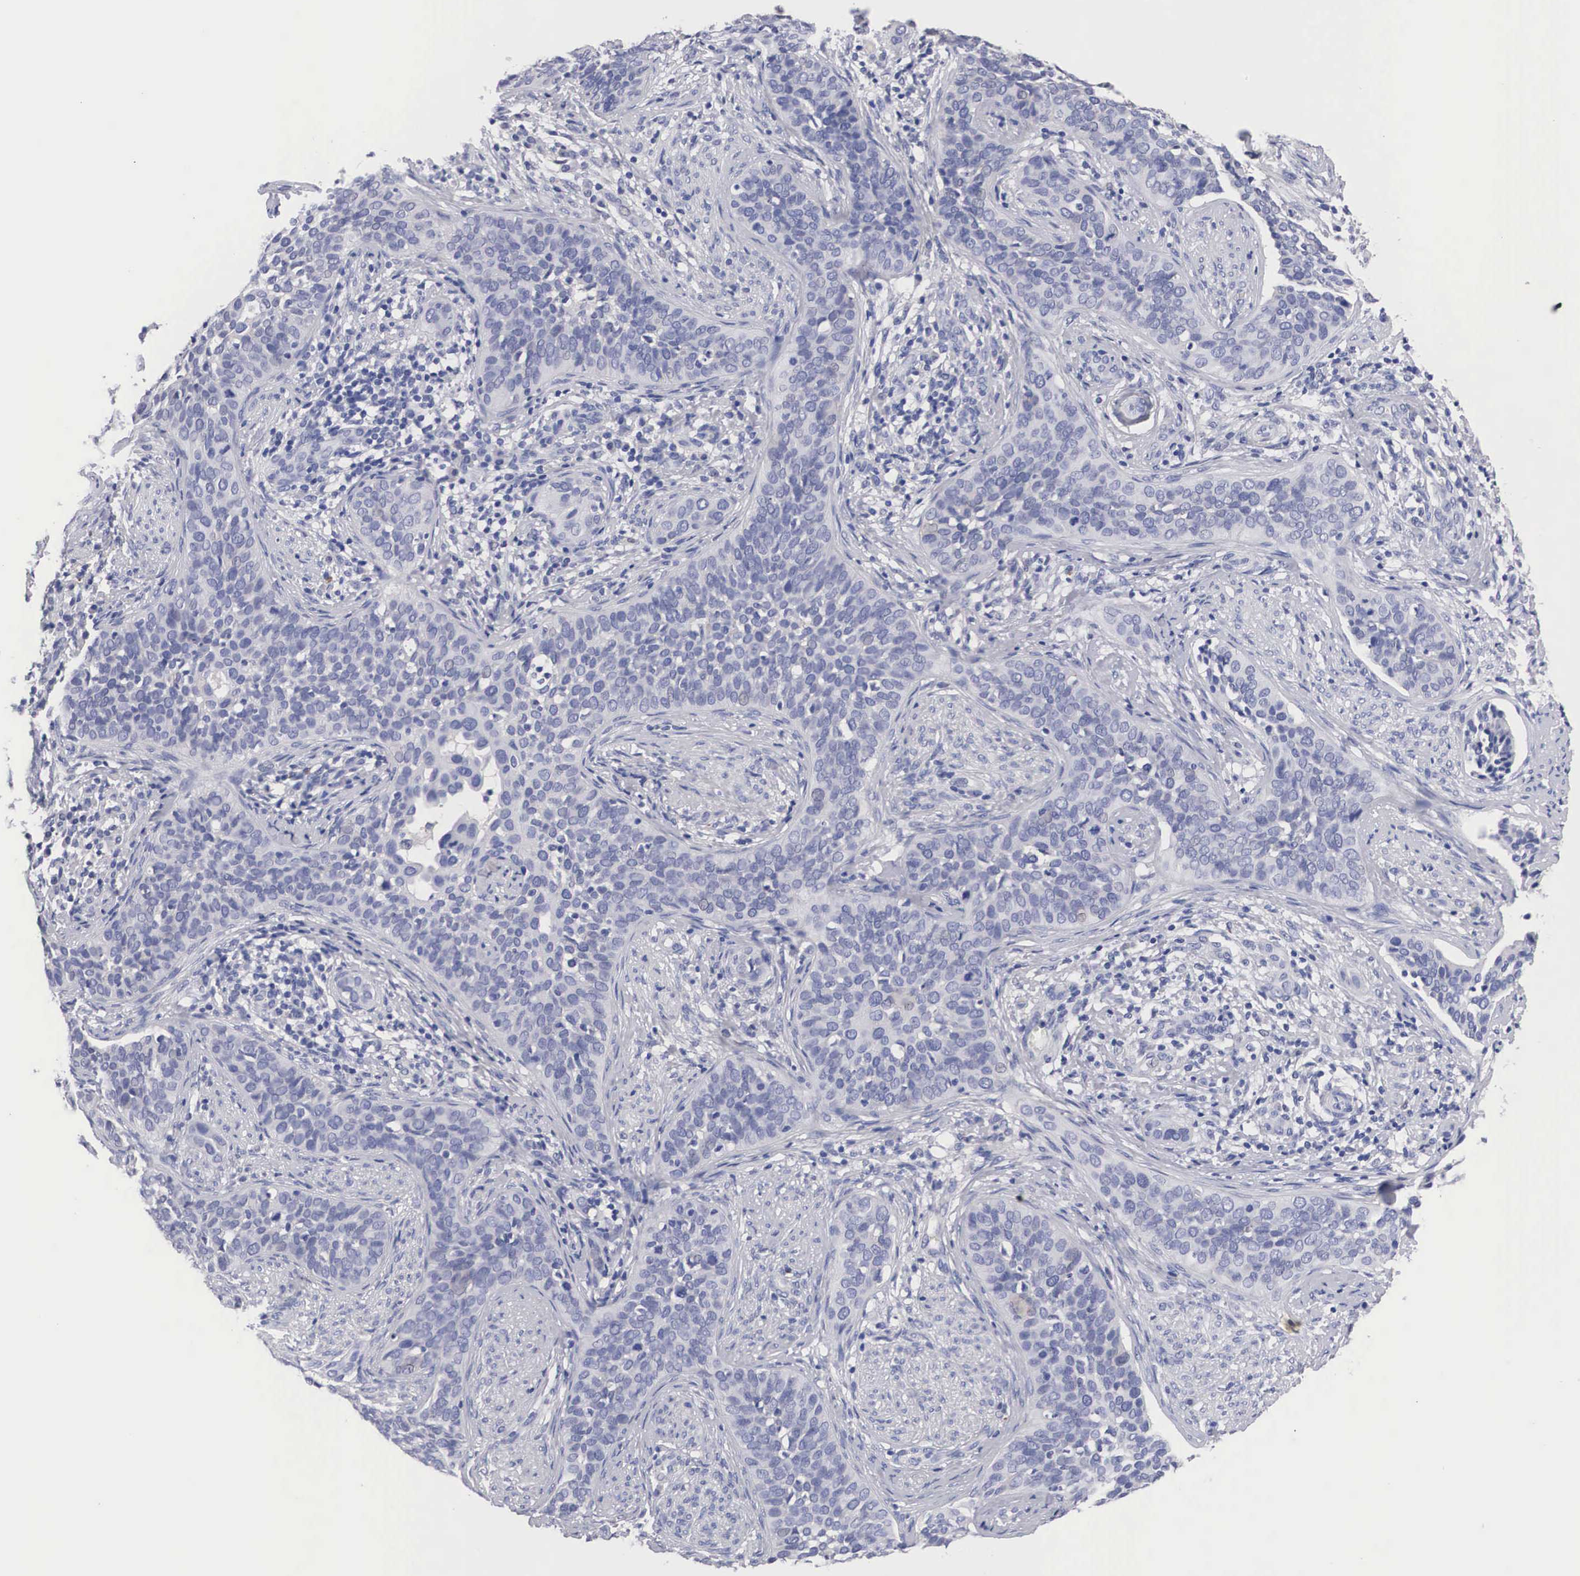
{"staining": {"intensity": "negative", "quantity": "none", "location": "none"}, "tissue": "cervical cancer", "cell_type": "Tumor cells", "image_type": "cancer", "snomed": [{"axis": "morphology", "description": "Squamous cell carcinoma, NOS"}, {"axis": "topography", "description": "Cervix"}], "caption": "High power microscopy histopathology image of an immunohistochemistry image of cervical cancer (squamous cell carcinoma), revealing no significant staining in tumor cells.", "gene": "ABHD4", "patient": {"sex": "female", "age": 31}}